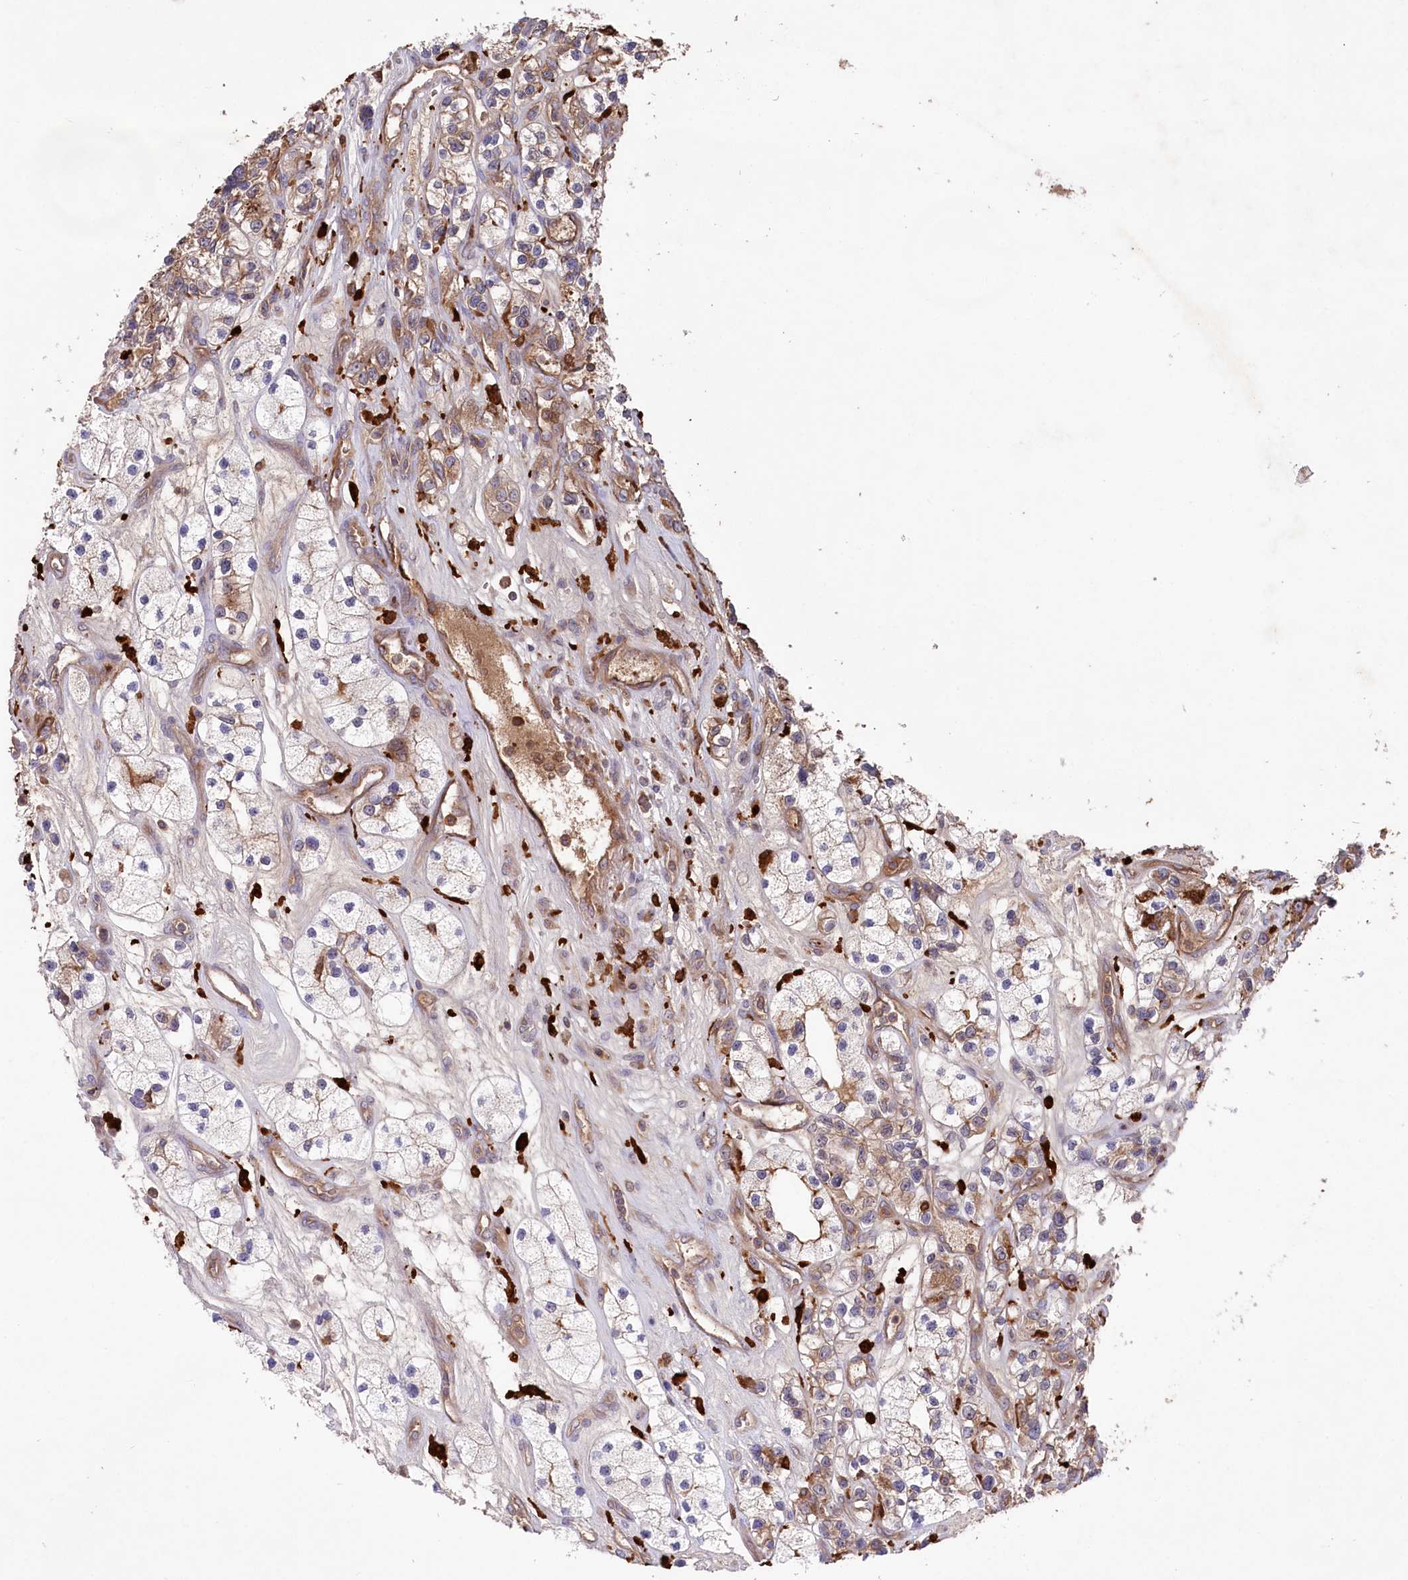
{"staining": {"intensity": "moderate", "quantity": "25%-75%", "location": "cytoplasmic/membranous"}, "tissue": "renal cancer", "cell_type": "Tumor cells", "image_type": "cancer", "snomed": [{"axis": "morphology", "description": "Adenocarcinoma, NOS"}, {"axis": "topography", "description": "Kidney"}], "caption": "Protein analysis of renal cancer (adenocarcinoma) tissue displays moderate cytoplasmic/membranous staining in about 25%-75% of tumor cells.", "gene": "PPP1R21", "patient": {"sex": "female", "age": 57}}